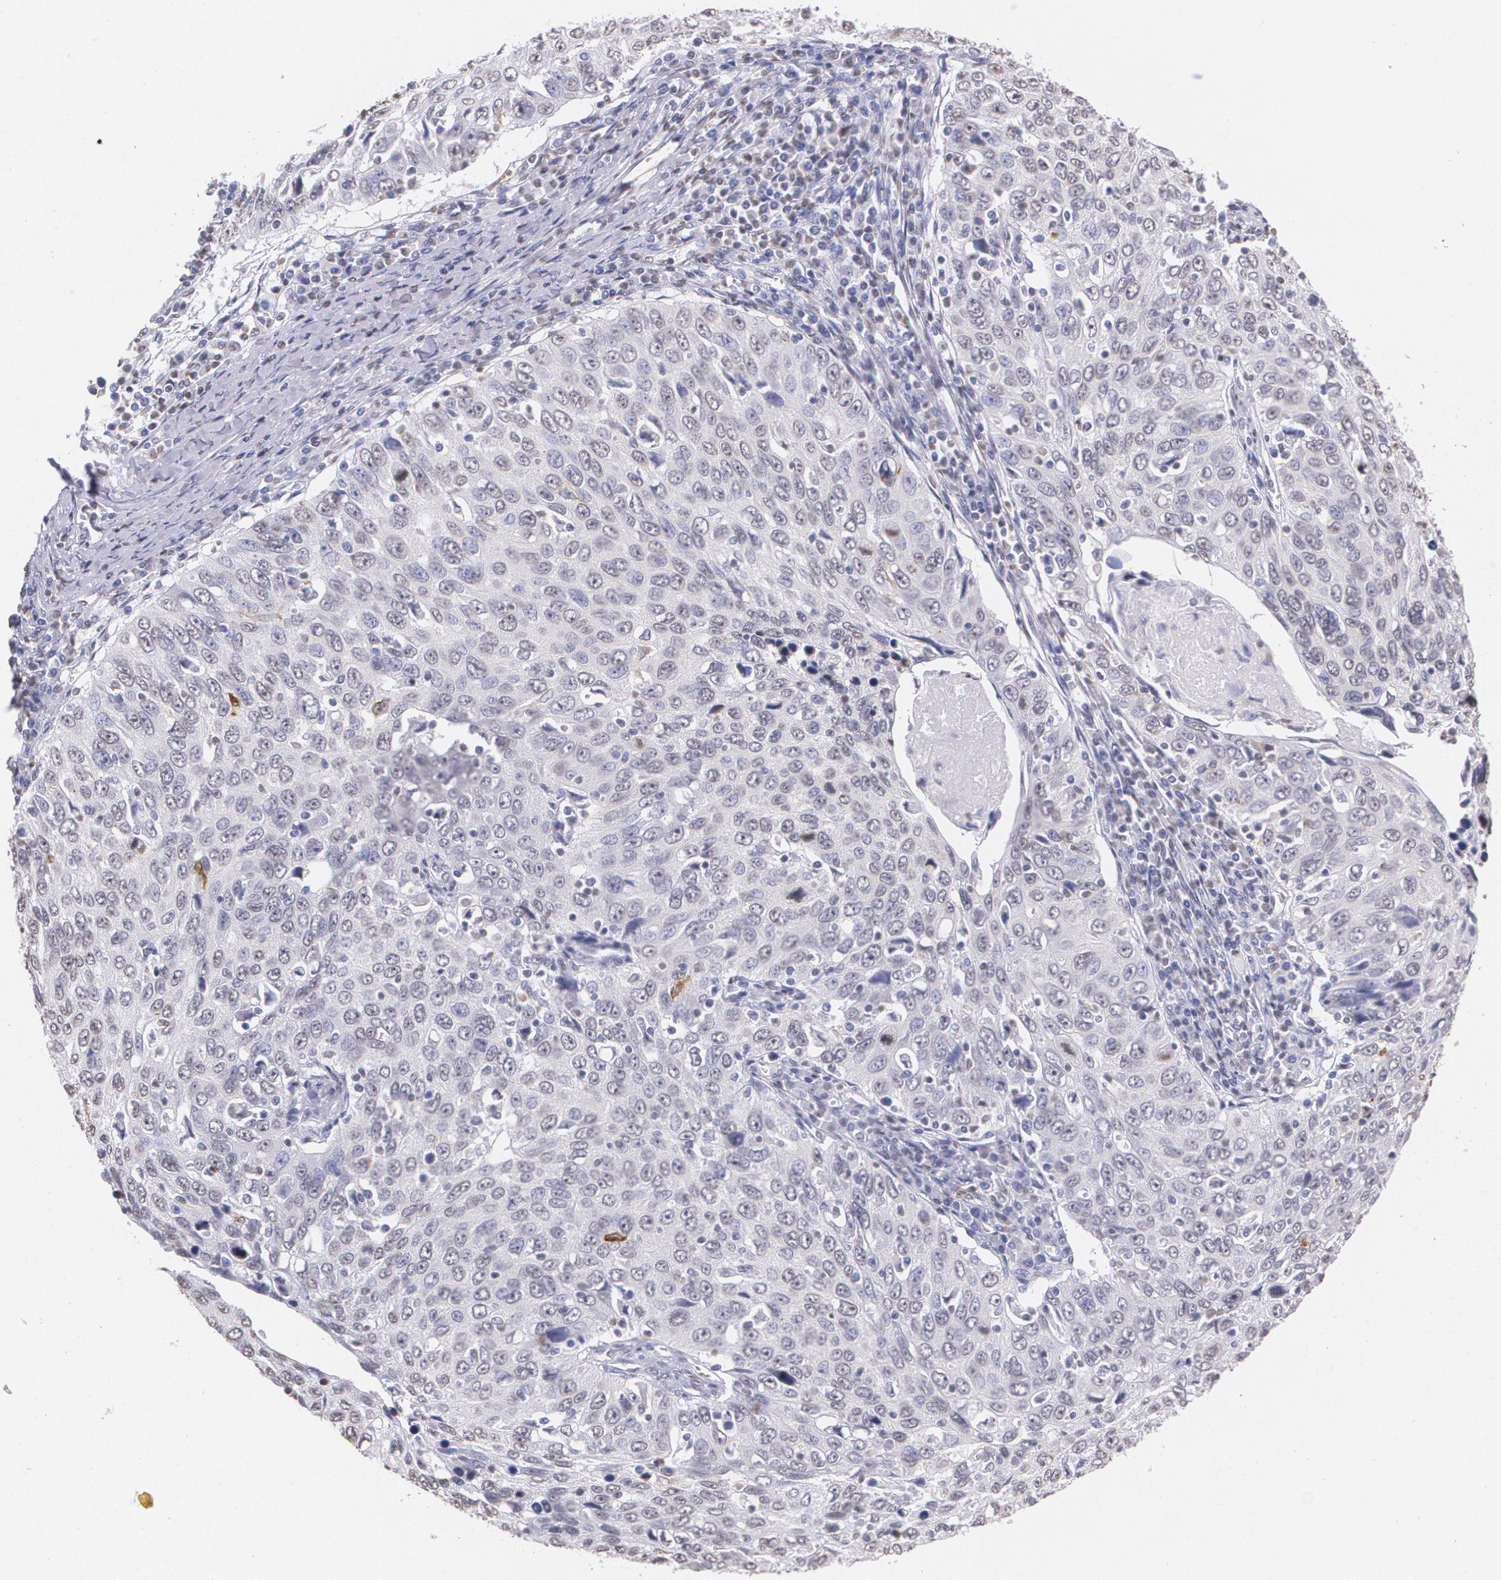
{"staining": {"intensity": "negative", "quantity": "none", "location": "none"}, "tissue": "cervical cancer", "cell_type": "Tumor cells", "image_type": "cancer", "snomed": [{"axis": "morphology", "description": "Squamous cell carcinoma, NOS"}, {"axis": "topography", "description": "Cervix"}], "caption": "This micrograph is of cervical cancer stained with immunohistochemistry to label a protein in brown with the nuclei are counter-stained blue. There is no staining in tumor cells.", "gene": "RTN1", "patient": {"sex": "female", "age": 53}}